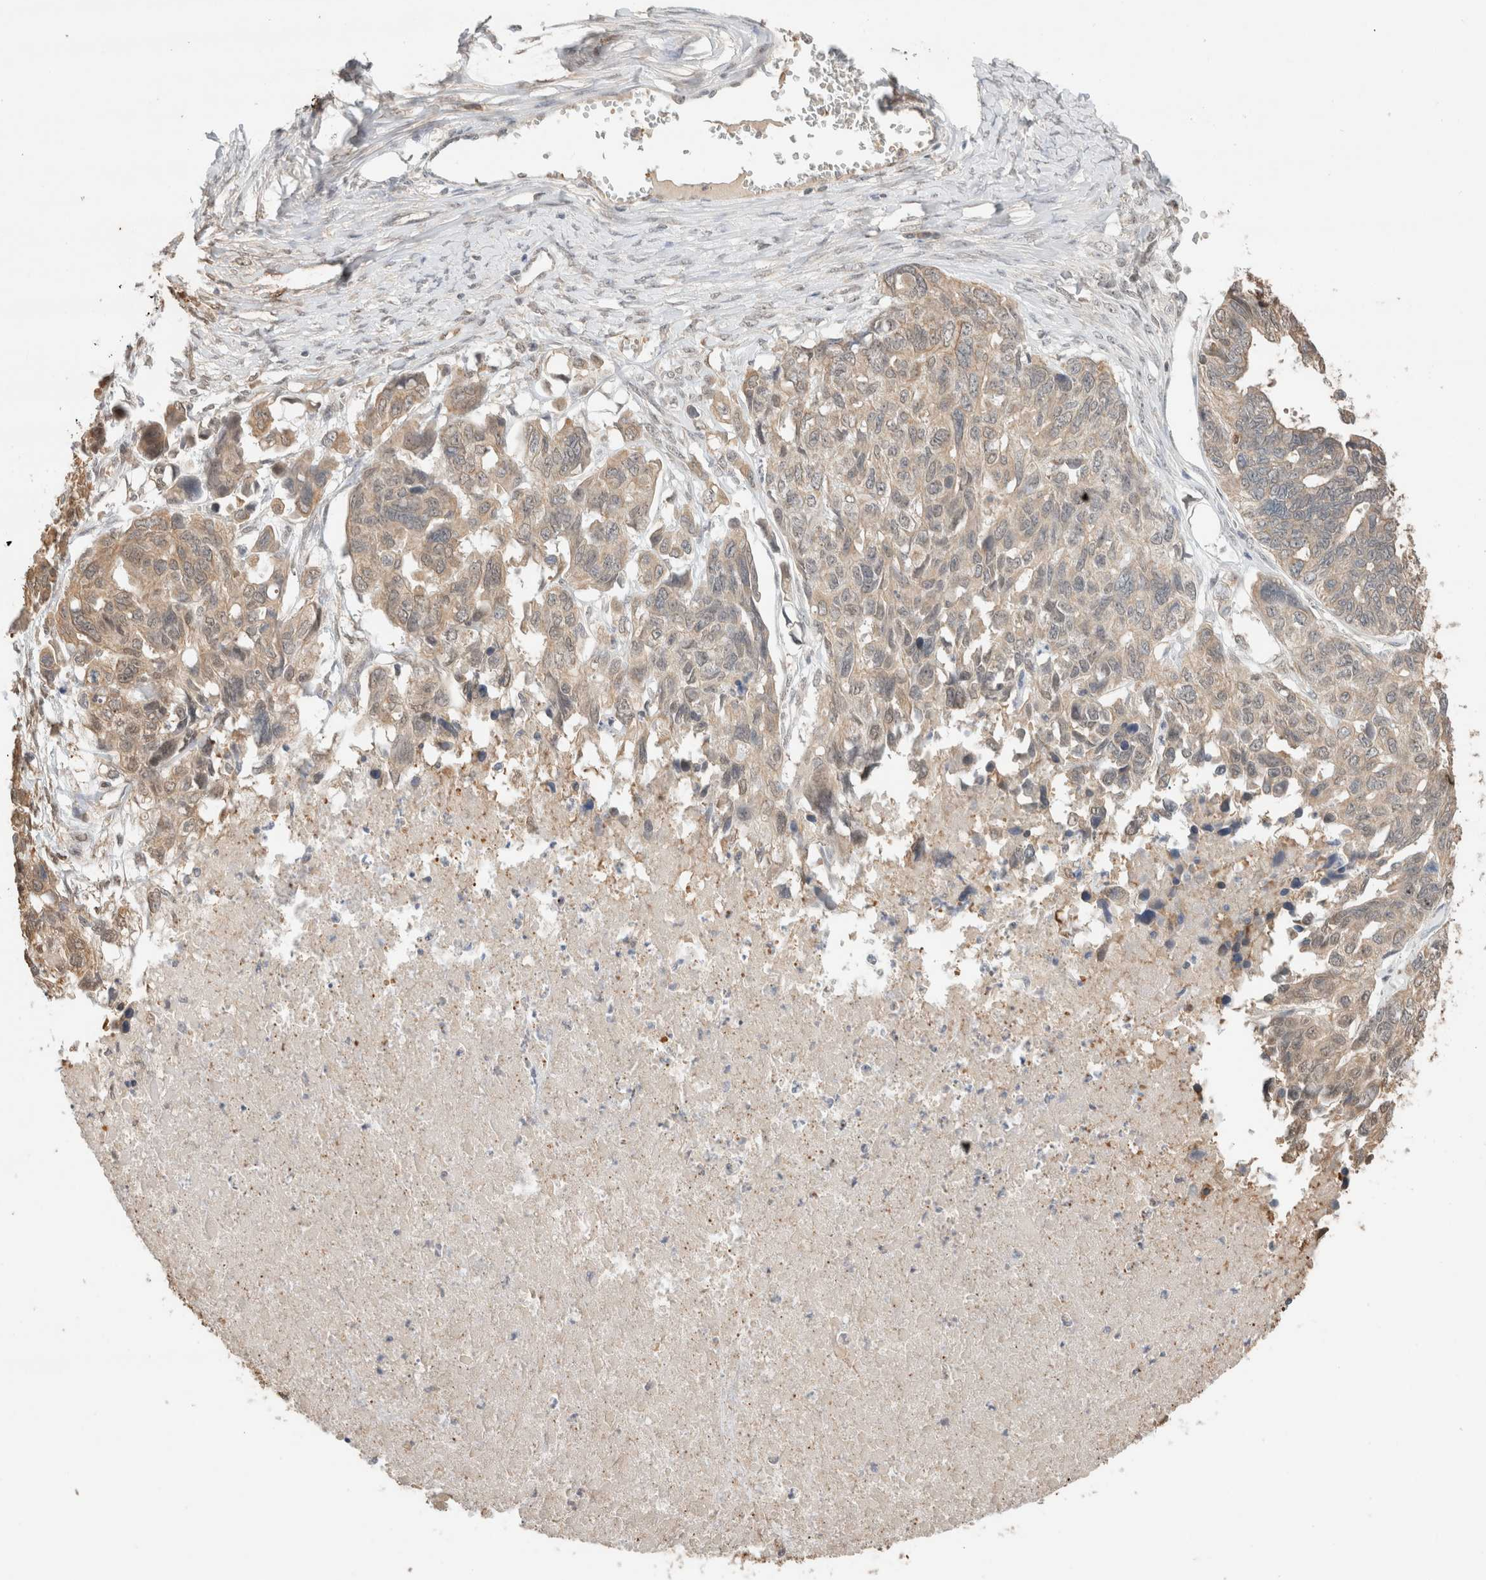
{"staining": {"intensity": "weak", "quantity": ">75%", "location": "cytoplasmic/membranous"}, "tissue": "ovarian cancer", "cell_type": "Tumor cells", "image_type": "cancer", "snomed": [{"axis": "morphology", "description": "Cystadenocarcinoma, serous, NOS"}, {"axis": "topography", "description": "Ovary"}], "caption": "Weak cytoplasmic/membranous expression is appreciated in approximately >75% of tumor cells in ovarian cancer. The protein of interest is shown in brown color, while the nuclei are stained blue.", "gene": "CA13", "patient": {"sex": "female", "age": 79}}